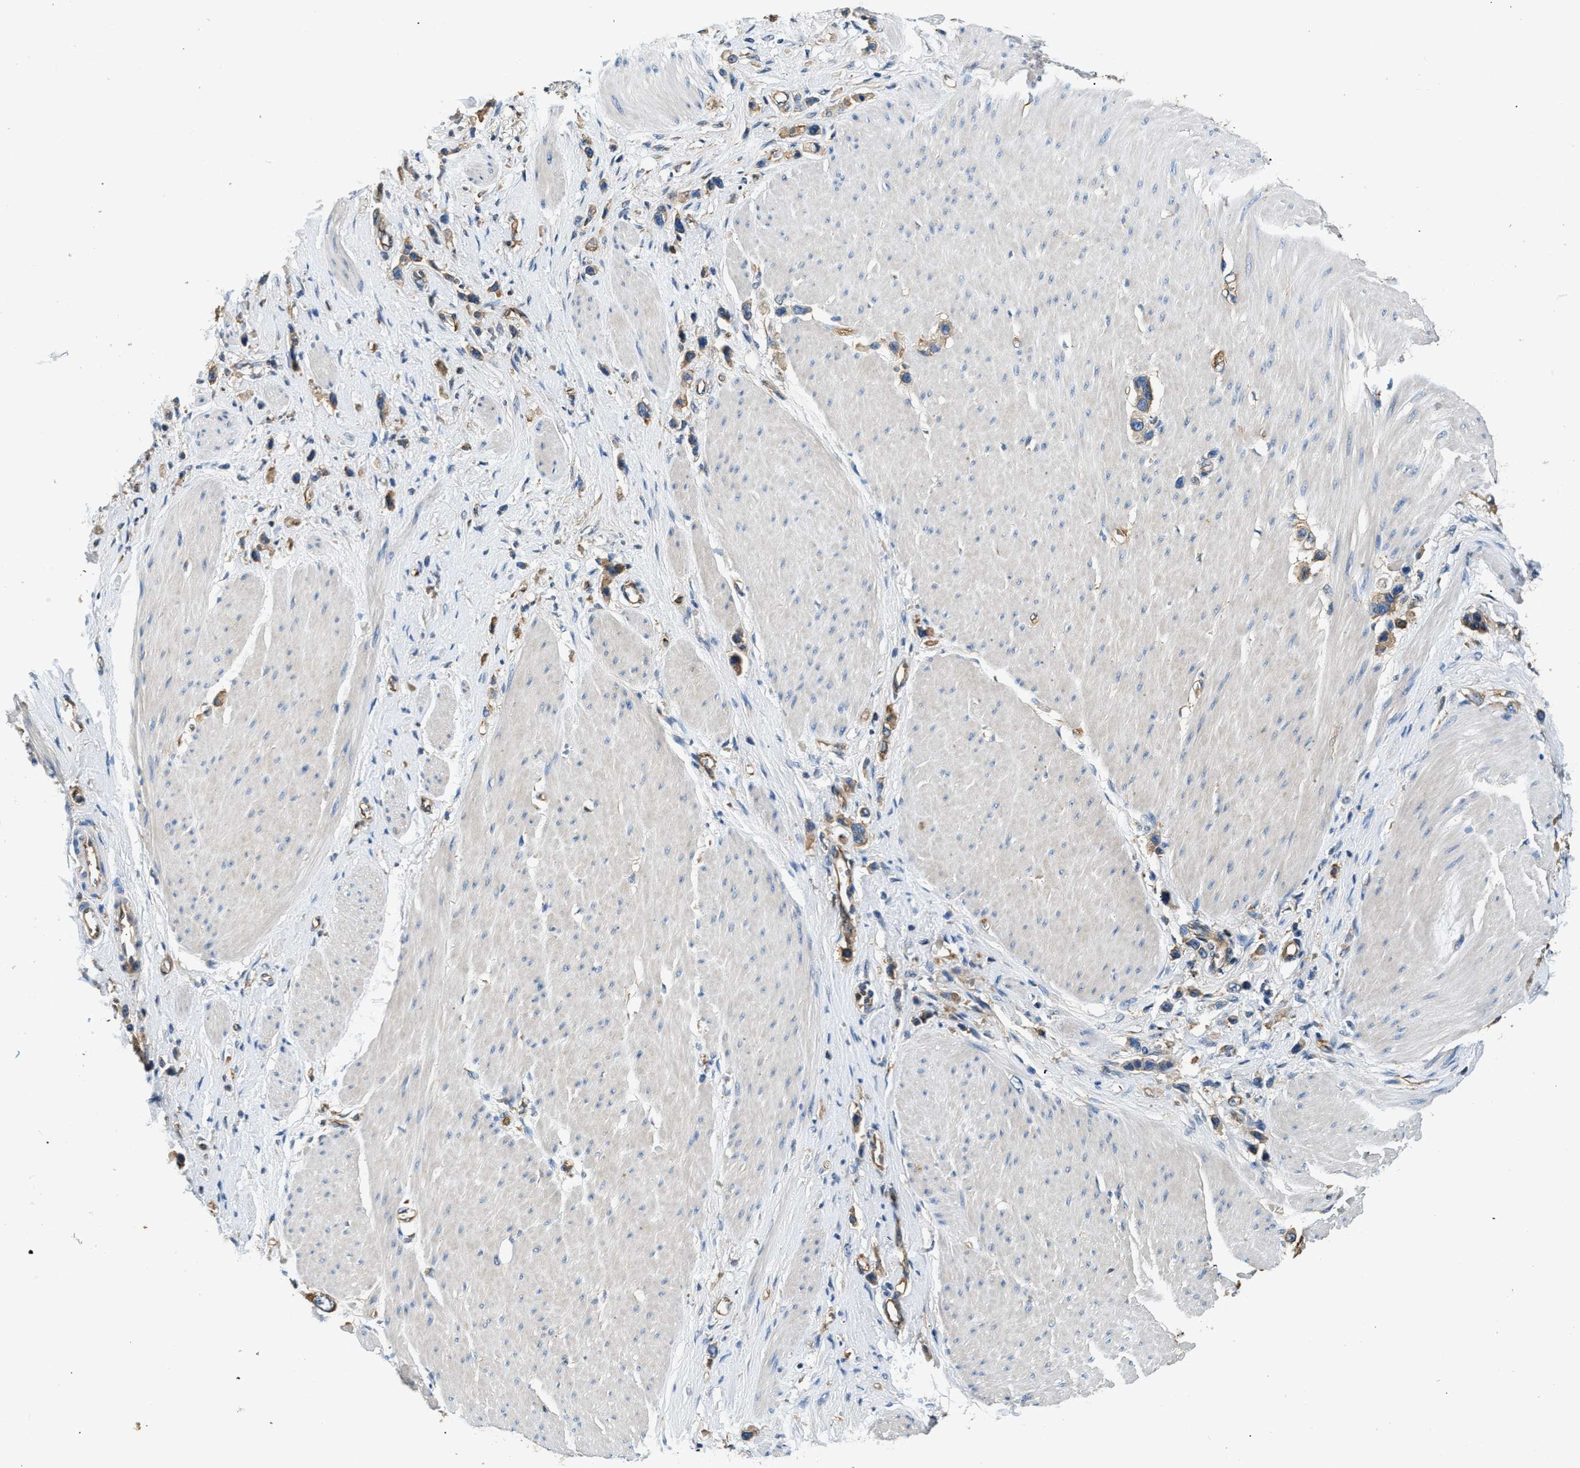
{"staining": {"intensity": "moderate", "quantity": ">75%", "location": "cytoplasmic/membranous"}, "tissue": "stomach cancer", "cell_type": "Tumor cells", "image_type": "cancer", "snomed": [{"axis": "morphology", "description": "Adenocarcinoma, NOS"}, {"axis": "topography", "description": "Stomach"}], "caption": "Tumor cells display medium levels of moderate cytoplasmic/membranous expression in about >75% of cells in adenocarcinoma (stomach).", "gene": "PPP2R1B", "patient": {"sex": "female", "age": 65}}